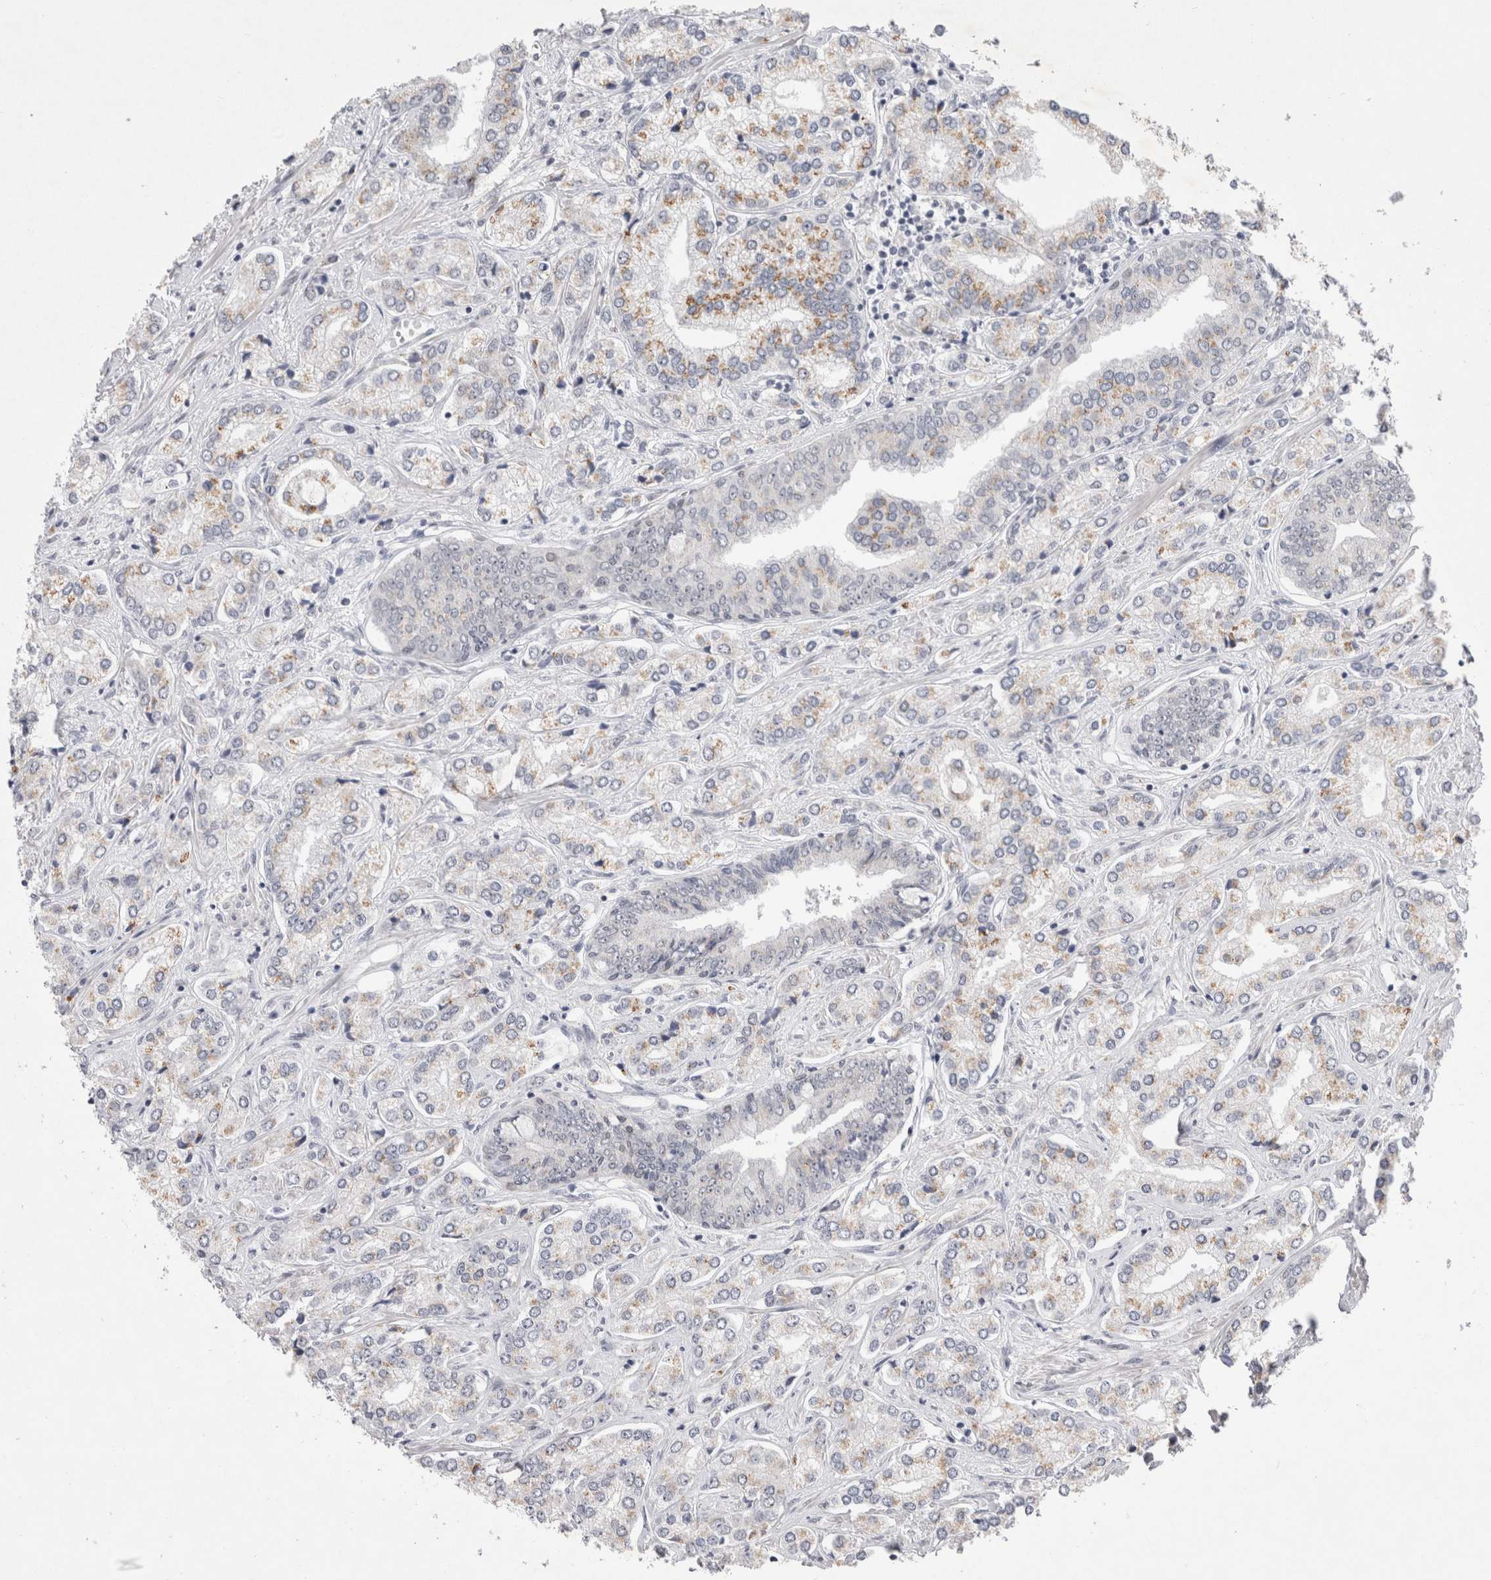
{"staining": {"intensity": "weak", "quantity": "25%-75%", "location": "cytoplasmic/membranous"}, "tissue": "prostate cancer", "cell_type": "Tumor cells", "image_type": "cancer", "snomed": [{"axis": "morphology", "description": "Adenocarcinoma, High grade"}, {"axis": "topography", "description": "Prostate"}], "caption": "IHC (DAB) staining of human prostate cancer reveals weak cytoplasmic/membranous protein positivity in about 25%-75% of tumor cells.", "gene": "RECQL4", "patient": {"sex": "male", "age": 66}}